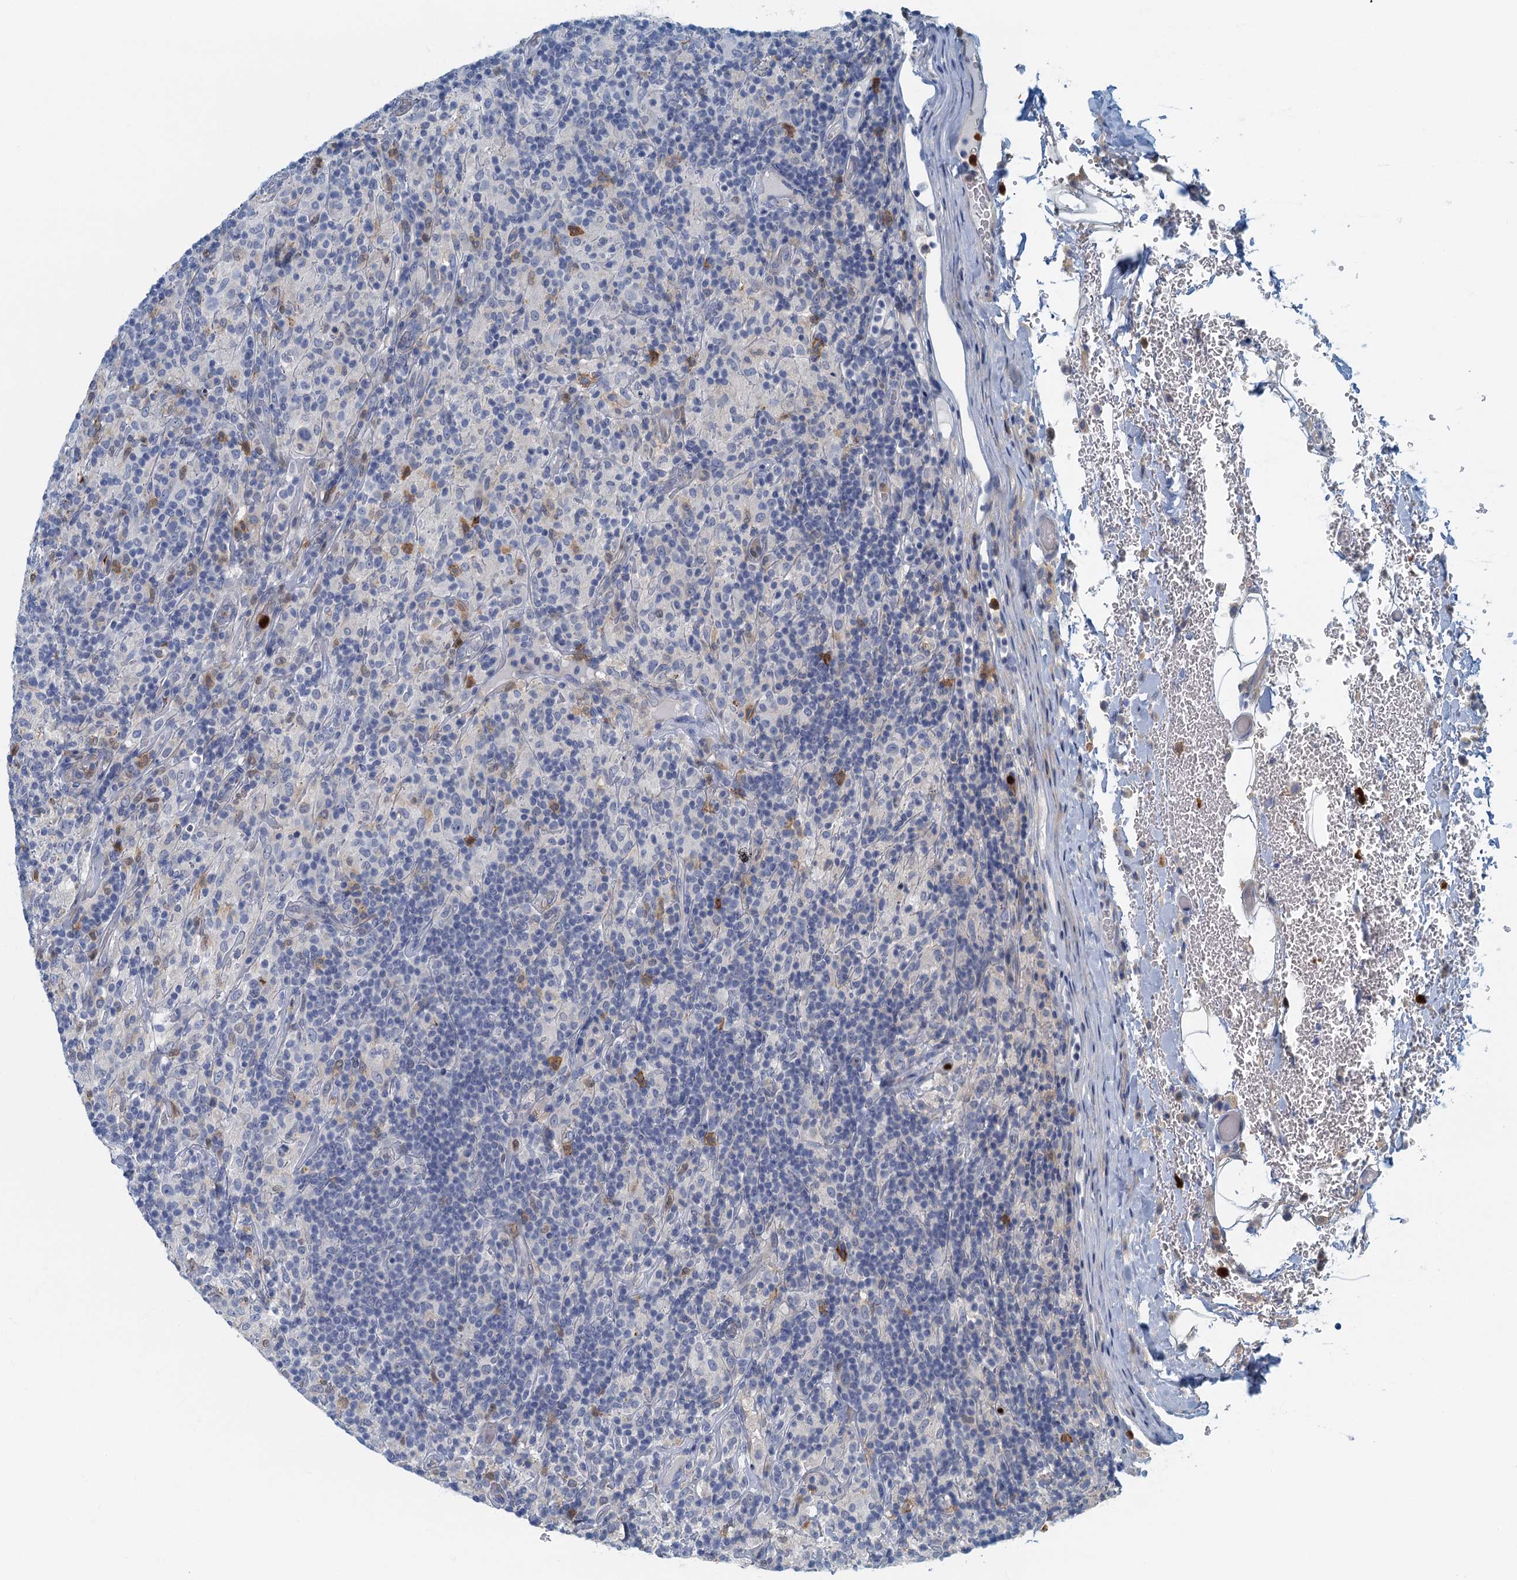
{"staining": {"intensity": "negative", "quantity": "none", "location": "none"}, "tissue": "lymphoma", "cell_type": "Tumor cells", "image_type": "cancer", "snomed": [{"axis": "morphology", "description": "Hodgkin's disease, NOS"}, {"axis": "topography", "description": "Lymph node"}], "caption": "Immunohistochemical staining of Hodgkin's disease displays no significant positivity in tumor cells. Brightfield microscopy of immunohistochemistry (IHC) stained with DAB (brown) and hematoxylin (blue), captured at high magnification.", "gene": "ANKDD1A", "patient": {"sex": "male", "age": 70}}